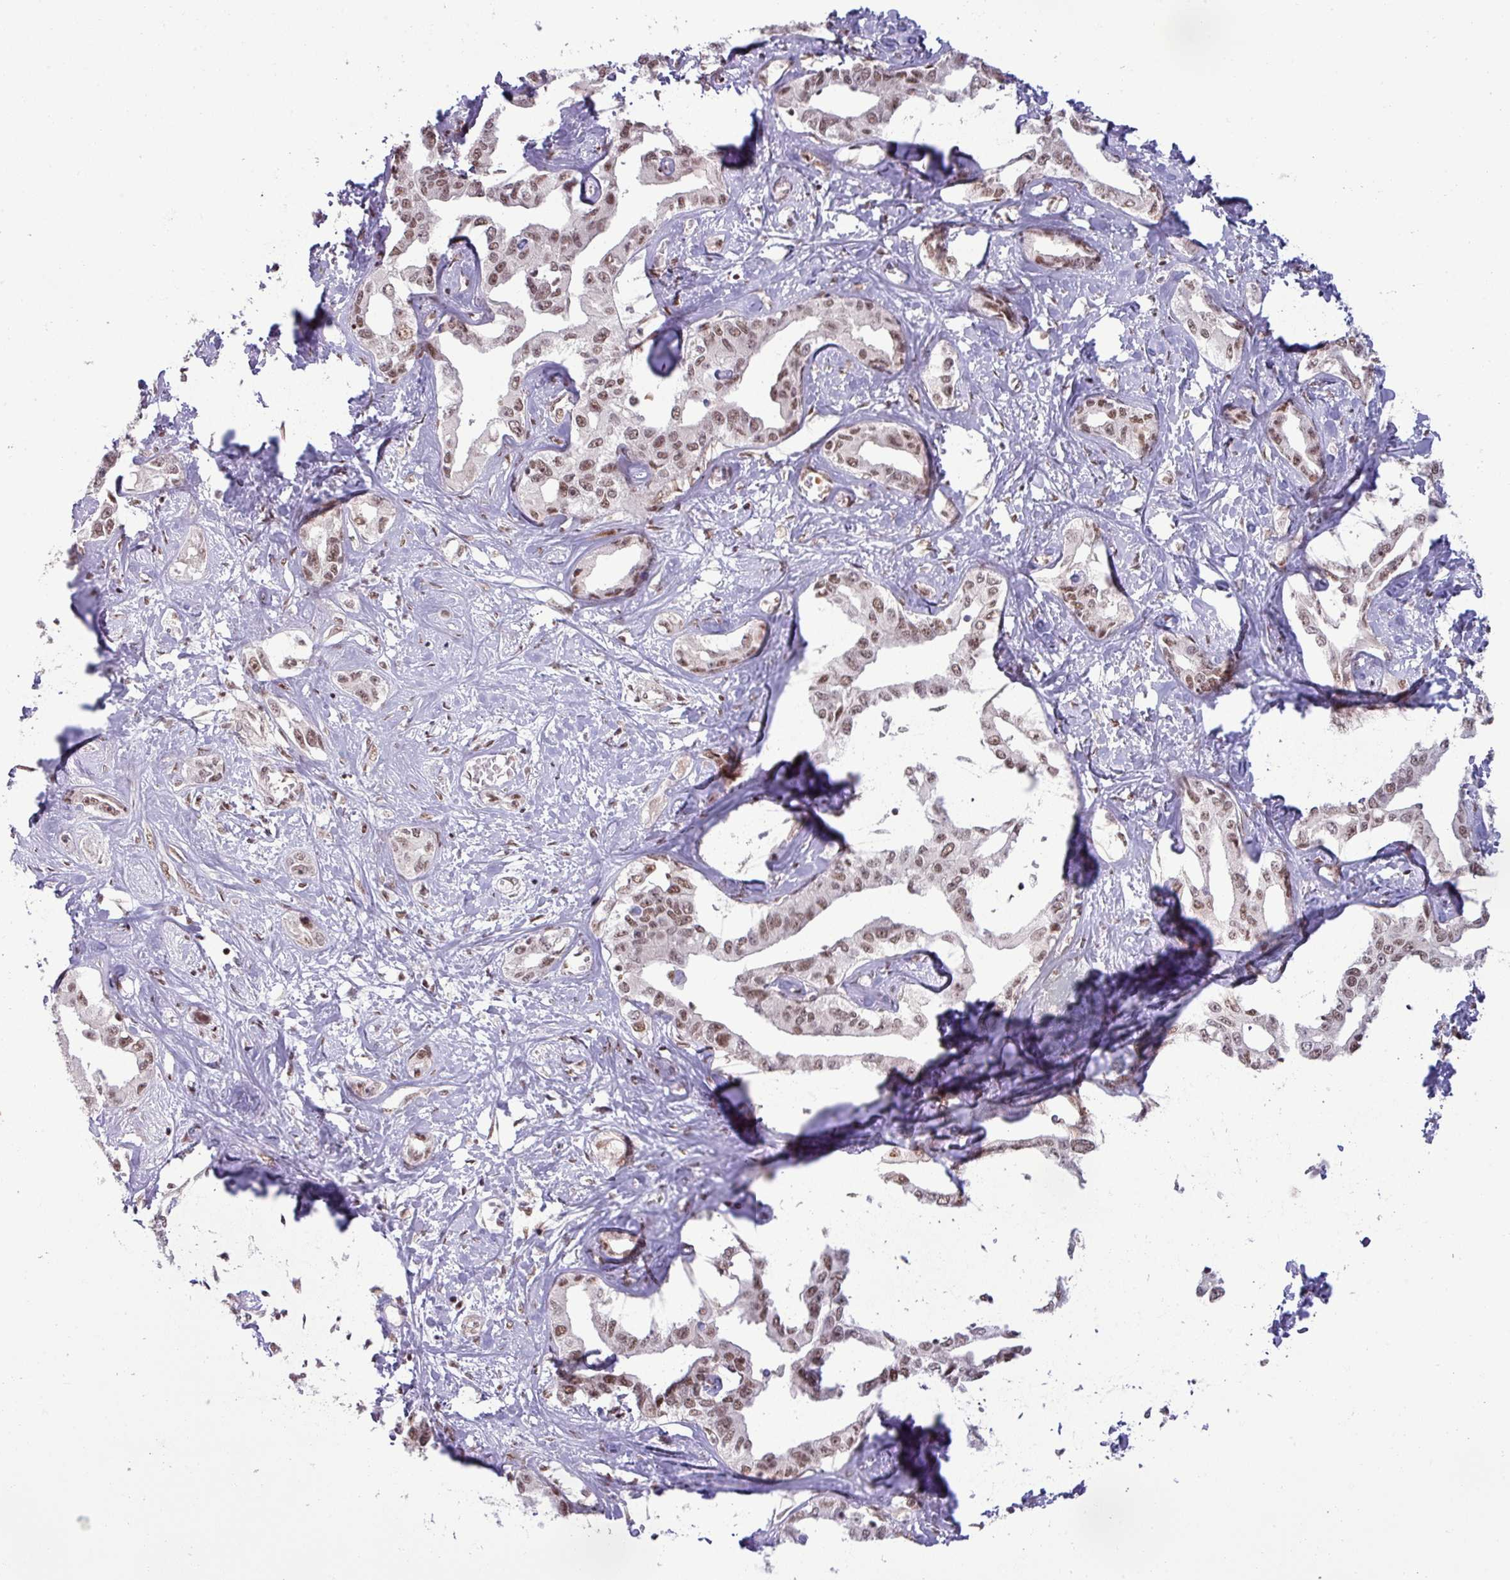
{"staining": {"intensity": "moderate", "quantity": ">75%", "location": "nuclear"}, "tissue": "liver cancer", "cell_type": "Tumor cells", "image_type": "cancer", "snomed": [{"axis": "morphology", "description": "Cholangiocarcinoma"}, {"axis": "topography", "description": "Liver"}], "caption": "Liver cancer (cholangiocarcinoma) stained for a protein reveals moderate nuclear positivity in tumor cells.", "gene": "PTPN20", "patient": {"sex": "male", "age": 59}}